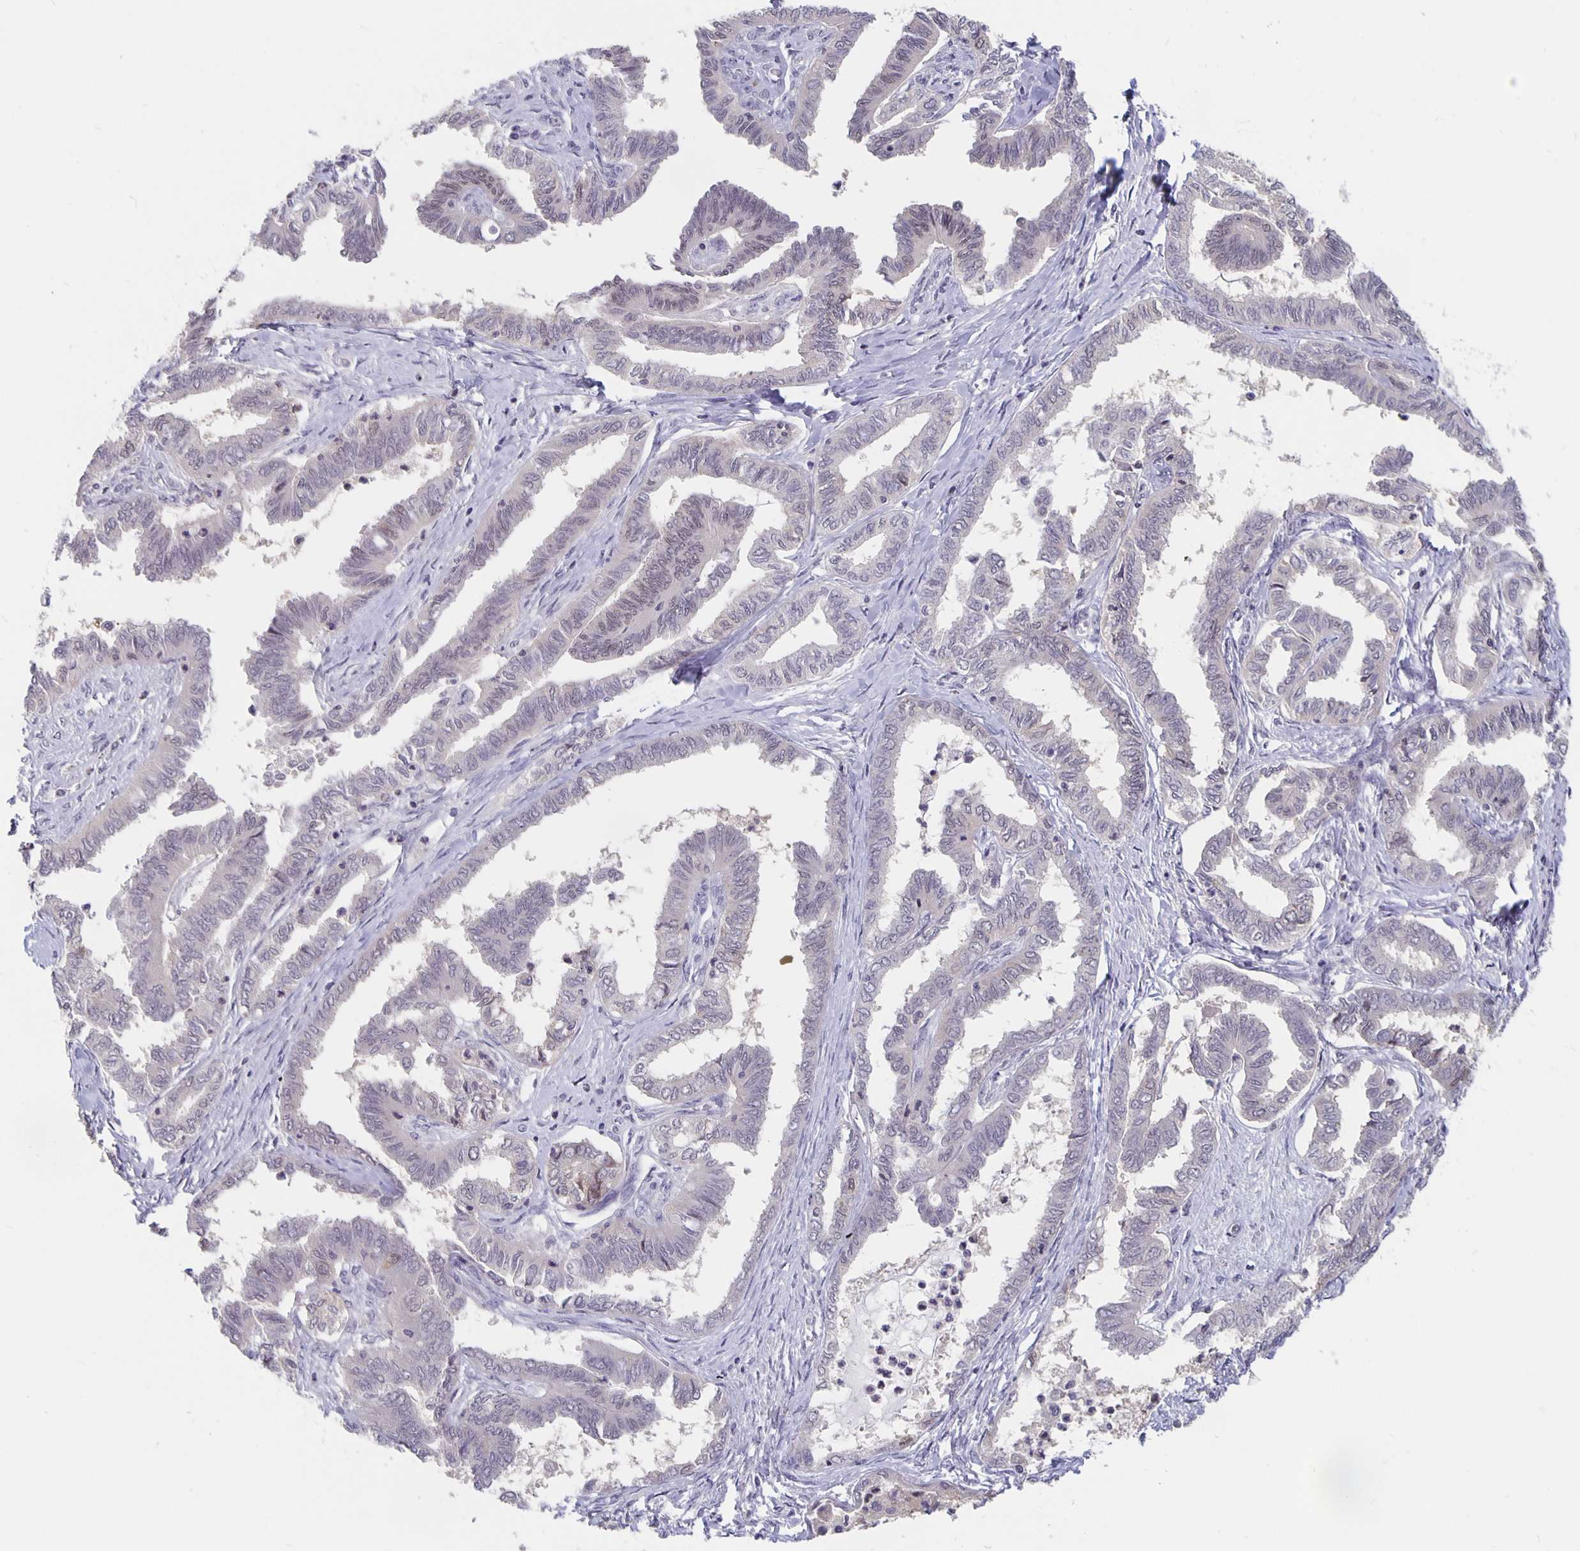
{"staining": {"intensity": "weak", "quantity": "<25%", "location": "nuclear"}, "tissue": "ovarian cancer", "cell_type": "Tumor cells", "image_type": "cancer", "snomed": [{"axis": "morphology", "description": "Carcinoma, endometroid"}, {"axis": "topography", "description": "Ovary"}], "caption": "Human ovarian cancer (endometroid carcinoma) stained for a protein using immunohistochemistry (IHC) displays no expression in tumor cells.", "gene": "ZNF691", "patient": {"sex": "female", "age": 70}}